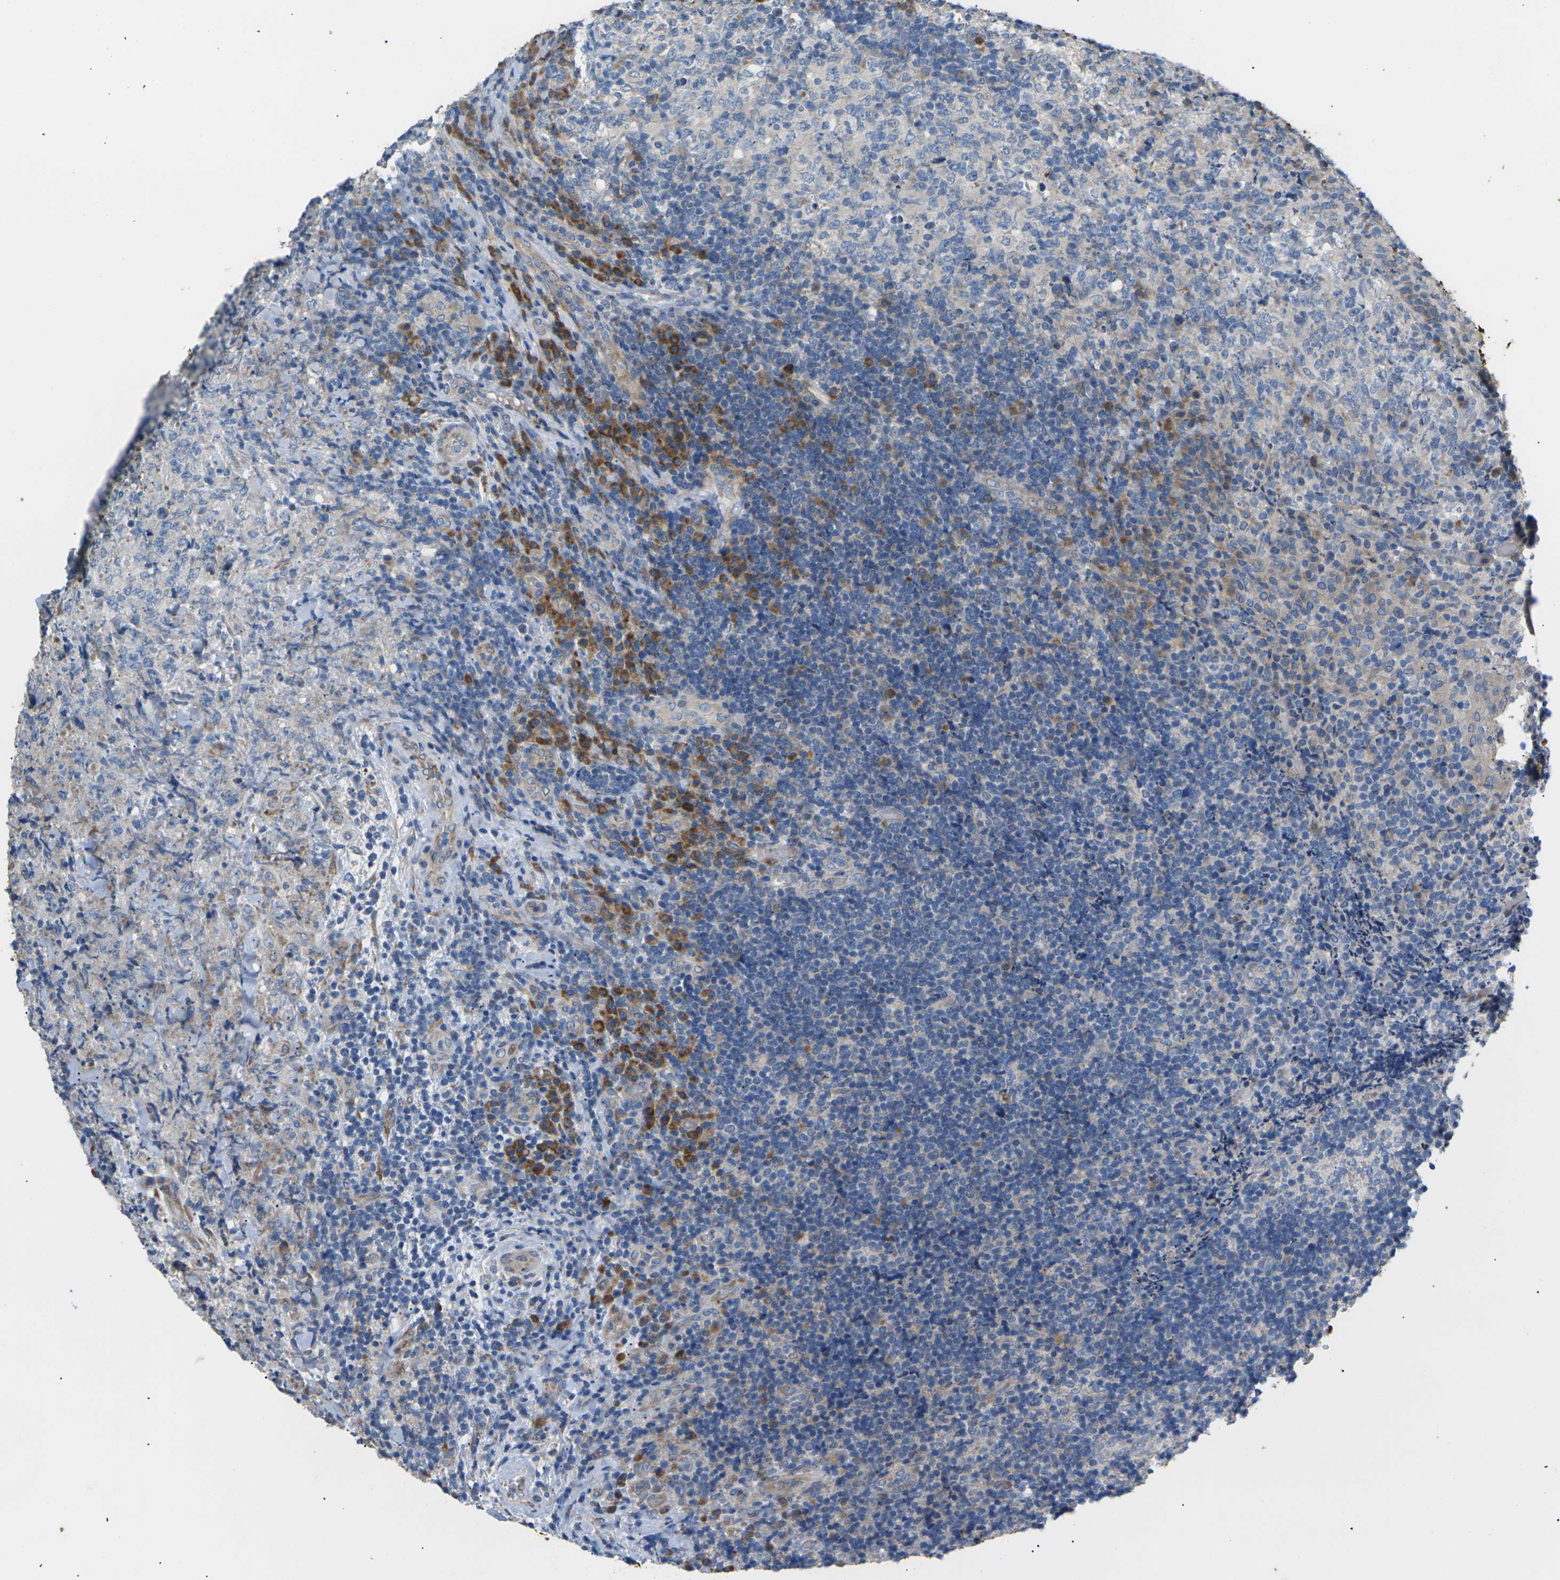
{"staining": {"intensity": "moderate", "quantity": "<25%", "location": "cytoplasmic/membranous"}, "tissue": "lymphoma", "cell_type": "Tumor cells", "image_type": "cancer", "snomed": [{"axis": "morphology", "description": "Malignant lymphoma, non-Hodgkin's type, High grade"}, {"axis": "topography", "description": "Tonsil"}], "caption": "Malignant lymphoma, non-Hodgkin's type (high-grade) stained with a protein marker reveals moderate staining in tumor cells.", "gene": "KLHDC8B", "patient": {"sex": "female", "age": 36}}